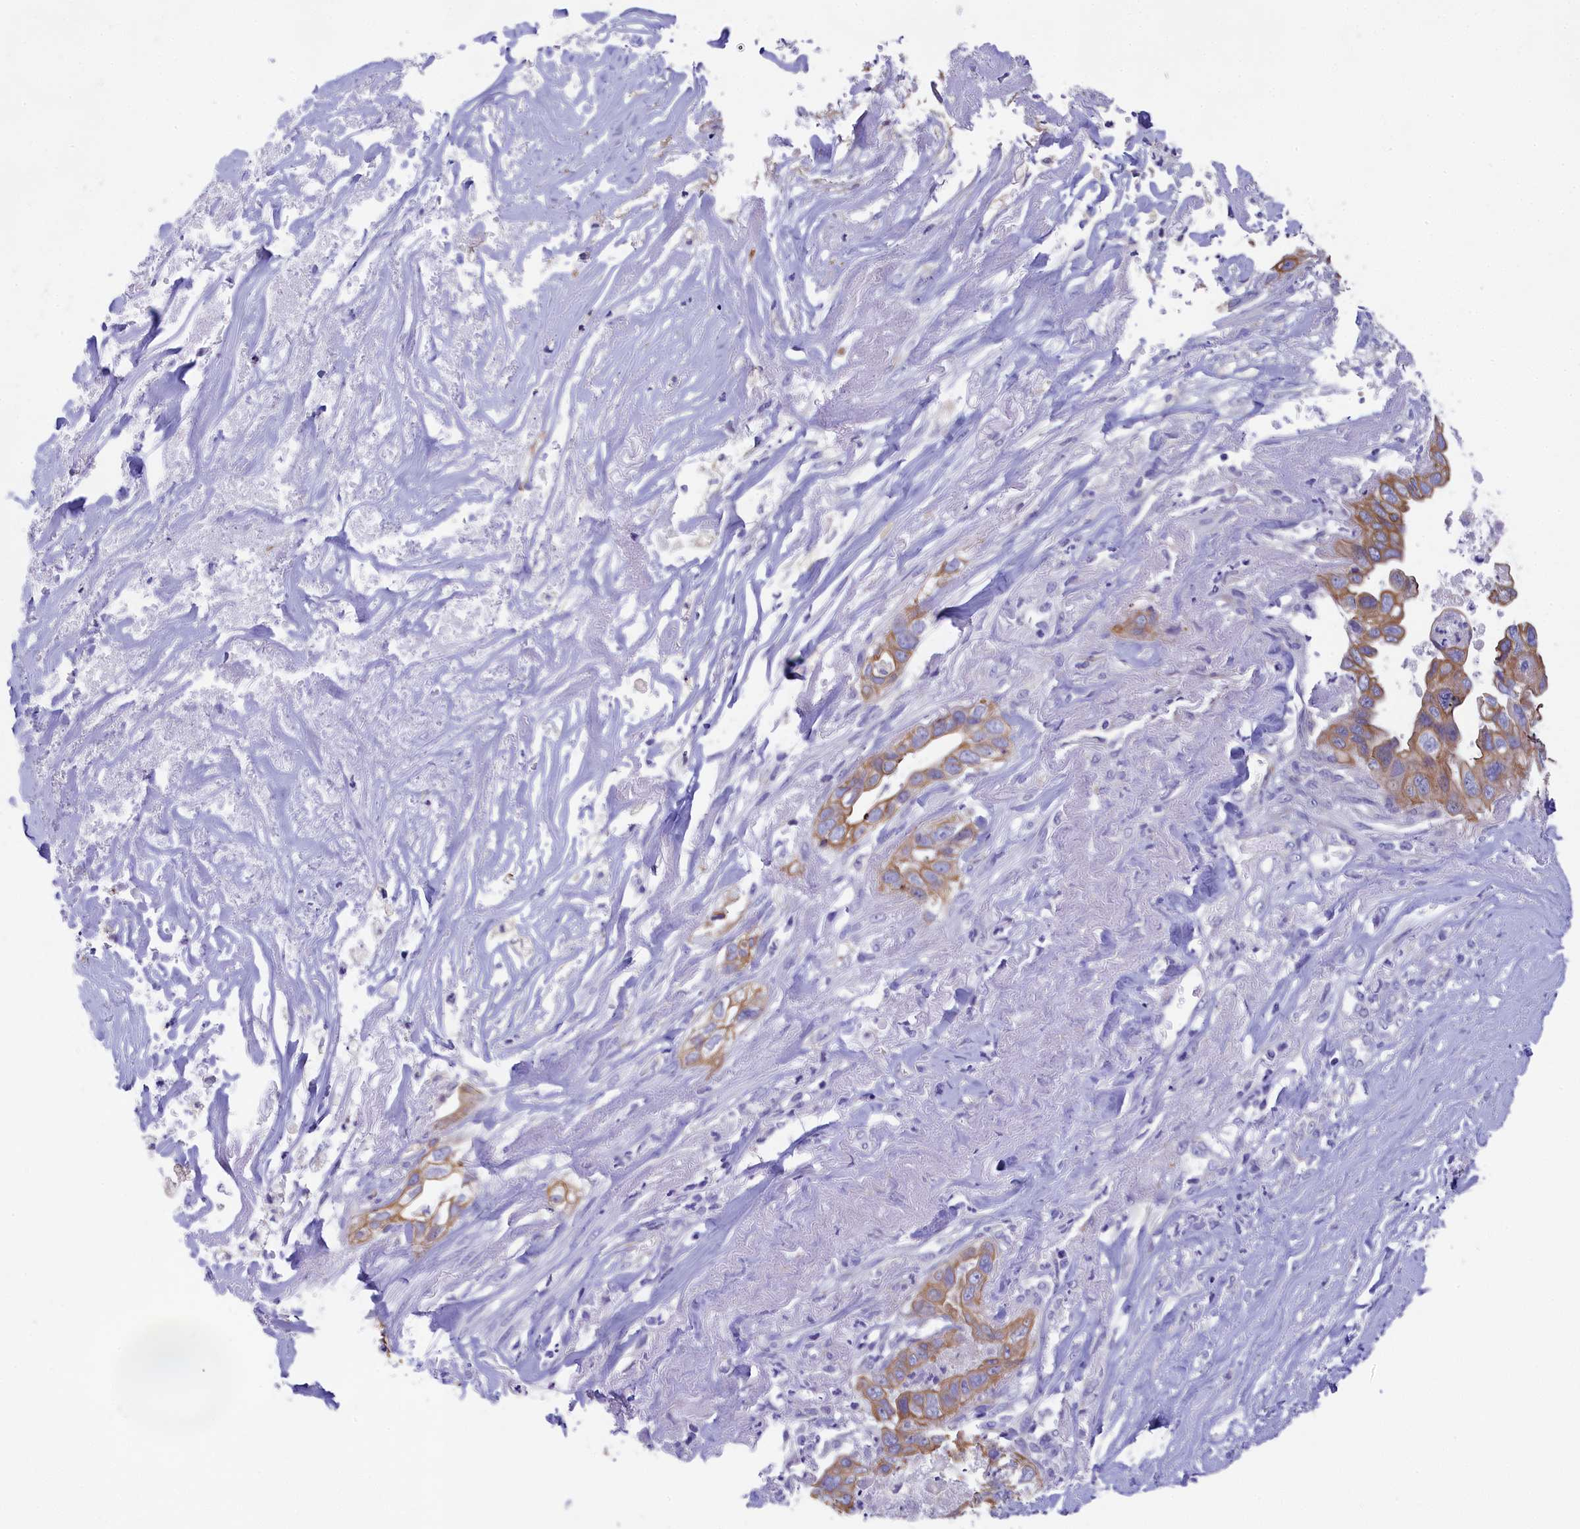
{"staining": {"intensity": "moderate", "quantity": ">75%", "location": "cytoplasmic/membranous"}, "tissue": "liver cancer", "cell_type": "Tumor cells", "image_type": "cancer", "snomed": [{"axis": "morphology", "description": "Cholangiocarcinoma"}, {"axis": "topography", "description": "Liver"}], "caption": "Tumor cells exhibit medium levels of moderate cytoplasmic/membranous positivity in approximately >75% of cells in human liver cancer.", "gene": "TACSTD2", "patient": {"sex": "female", "age": 79}}